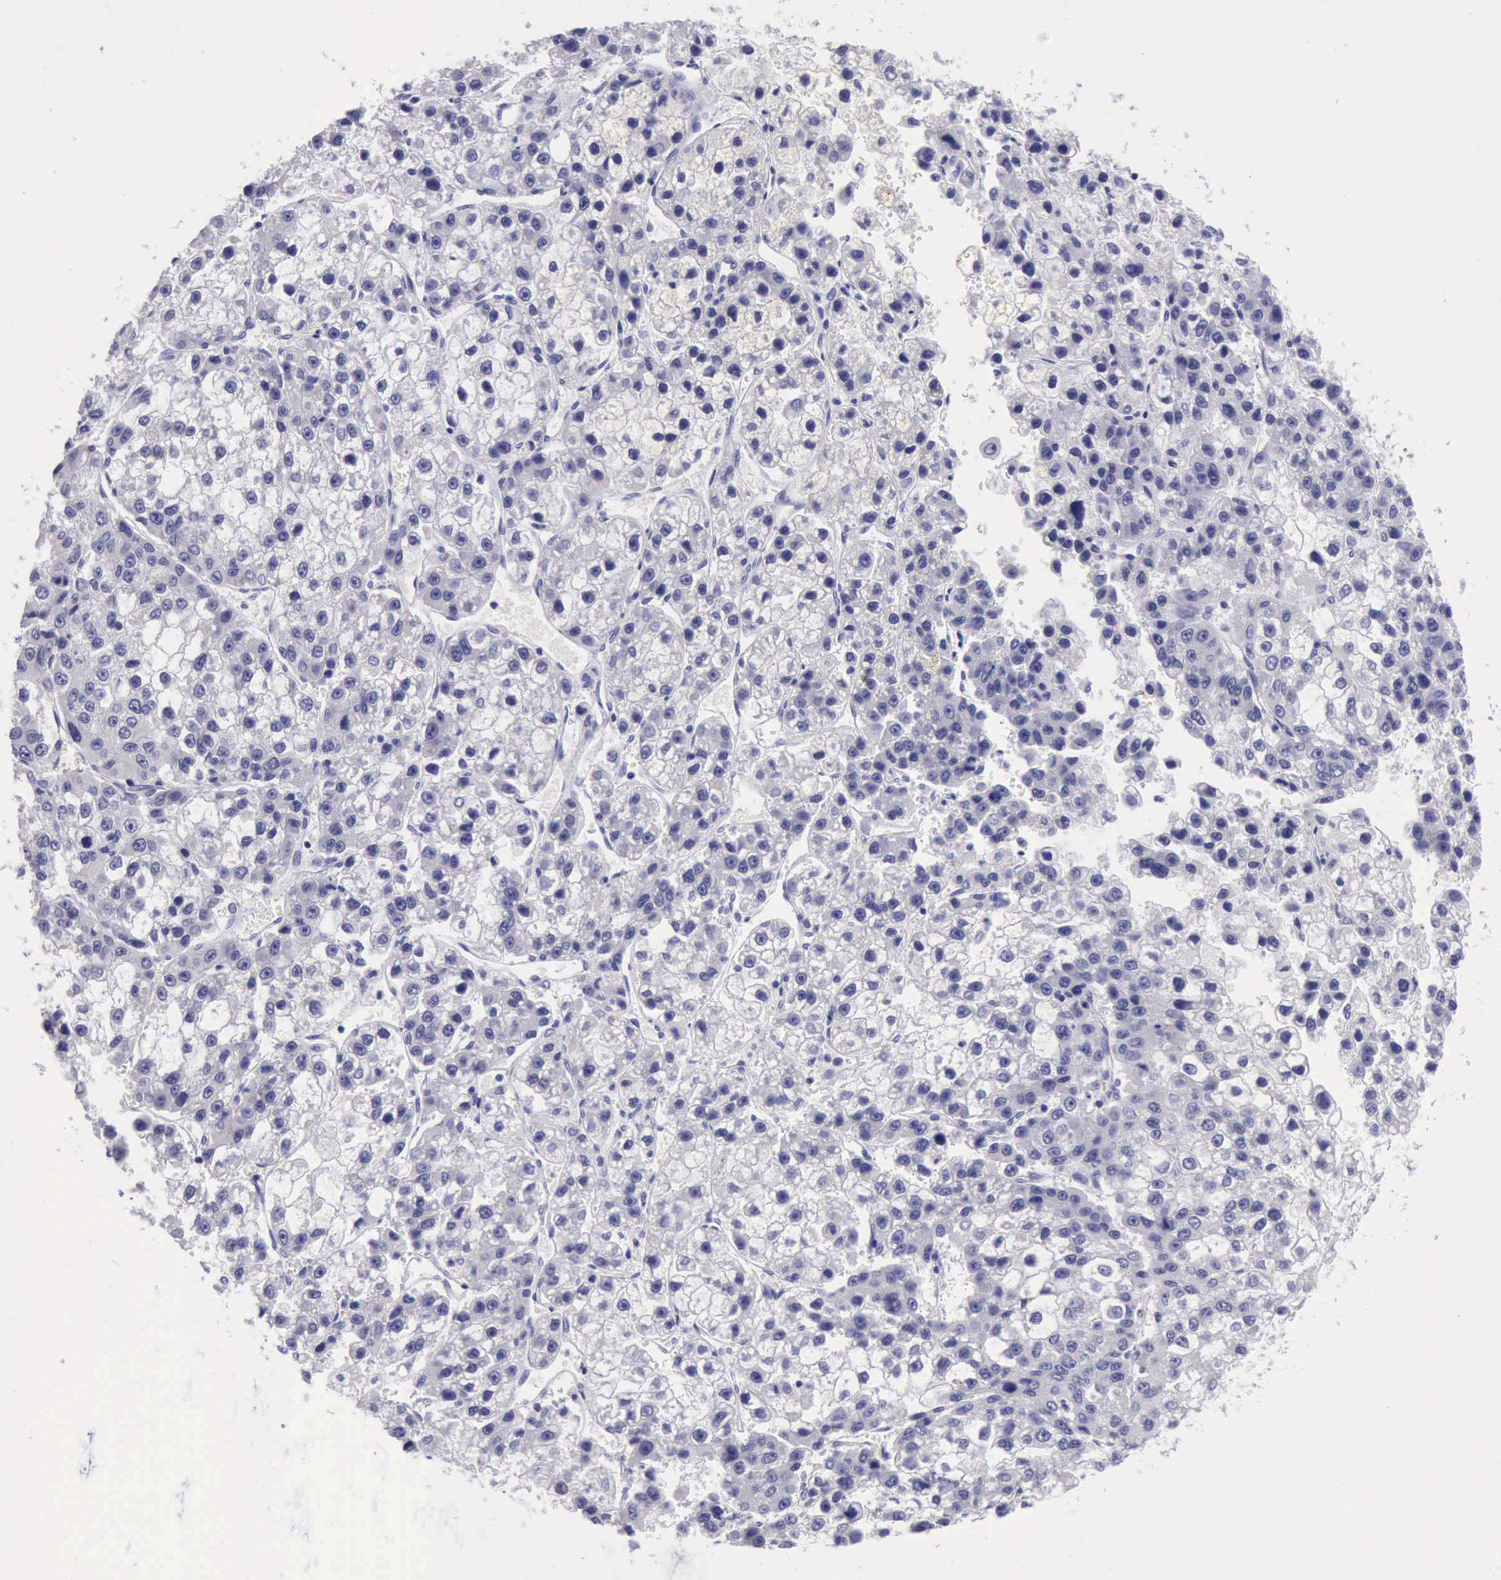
{"staining": {"intensity": "negative", "quantity": "none", "location": "none"}, "tissue": "liver cancer", "cell_type": "Tumor cells", "image_type": "cancer", "snomed": [{"axis": "morphology", "description": "Carcinoma, Hepatocellular, NOS"}, {"axis": "topography", "description": "Liver"}], "caption": "Tumor cells show no significant positivity in liver hepatocellular carcinoma.", "gene": "LRFN5", "patient": {"sex": "female", "age": 66}}